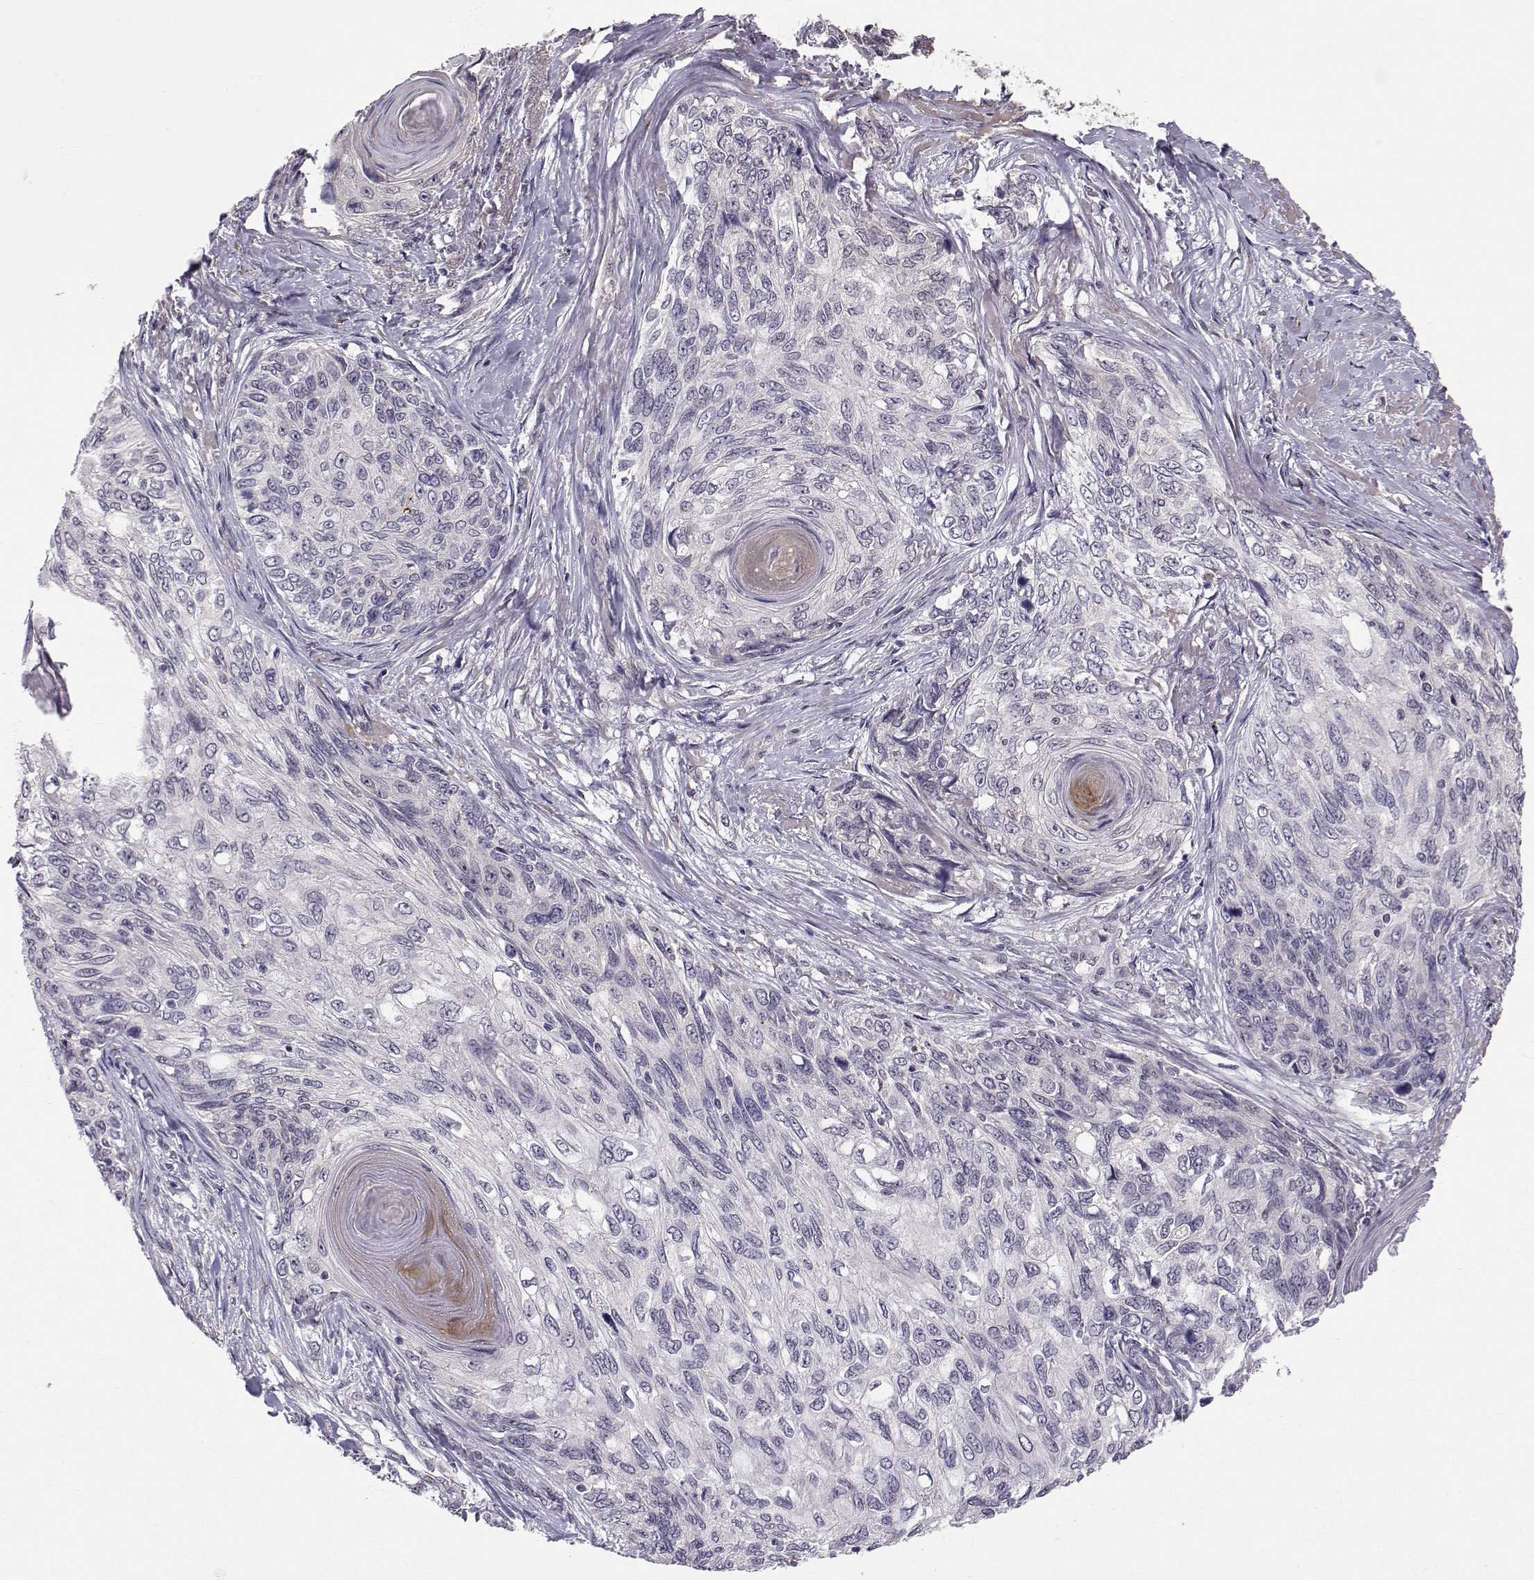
{"staining": {"intensity": "negative", "quantity": "none", "location": "none"}, "tissue": "skin cancer", "cell_type": "Tumor cells", "image_type": "cancer", "snomed": [{"axis": "morphology", "description": "Squamous cell carcinoma, NOS"}, {"axis": "topography", "description": "Skin"}], "caption": "Tumor cells show no significant positivity in skin squamous cell carcinoma.", "gene": "SLC6A3", "patient": {"sex": "male", "age": 92}}